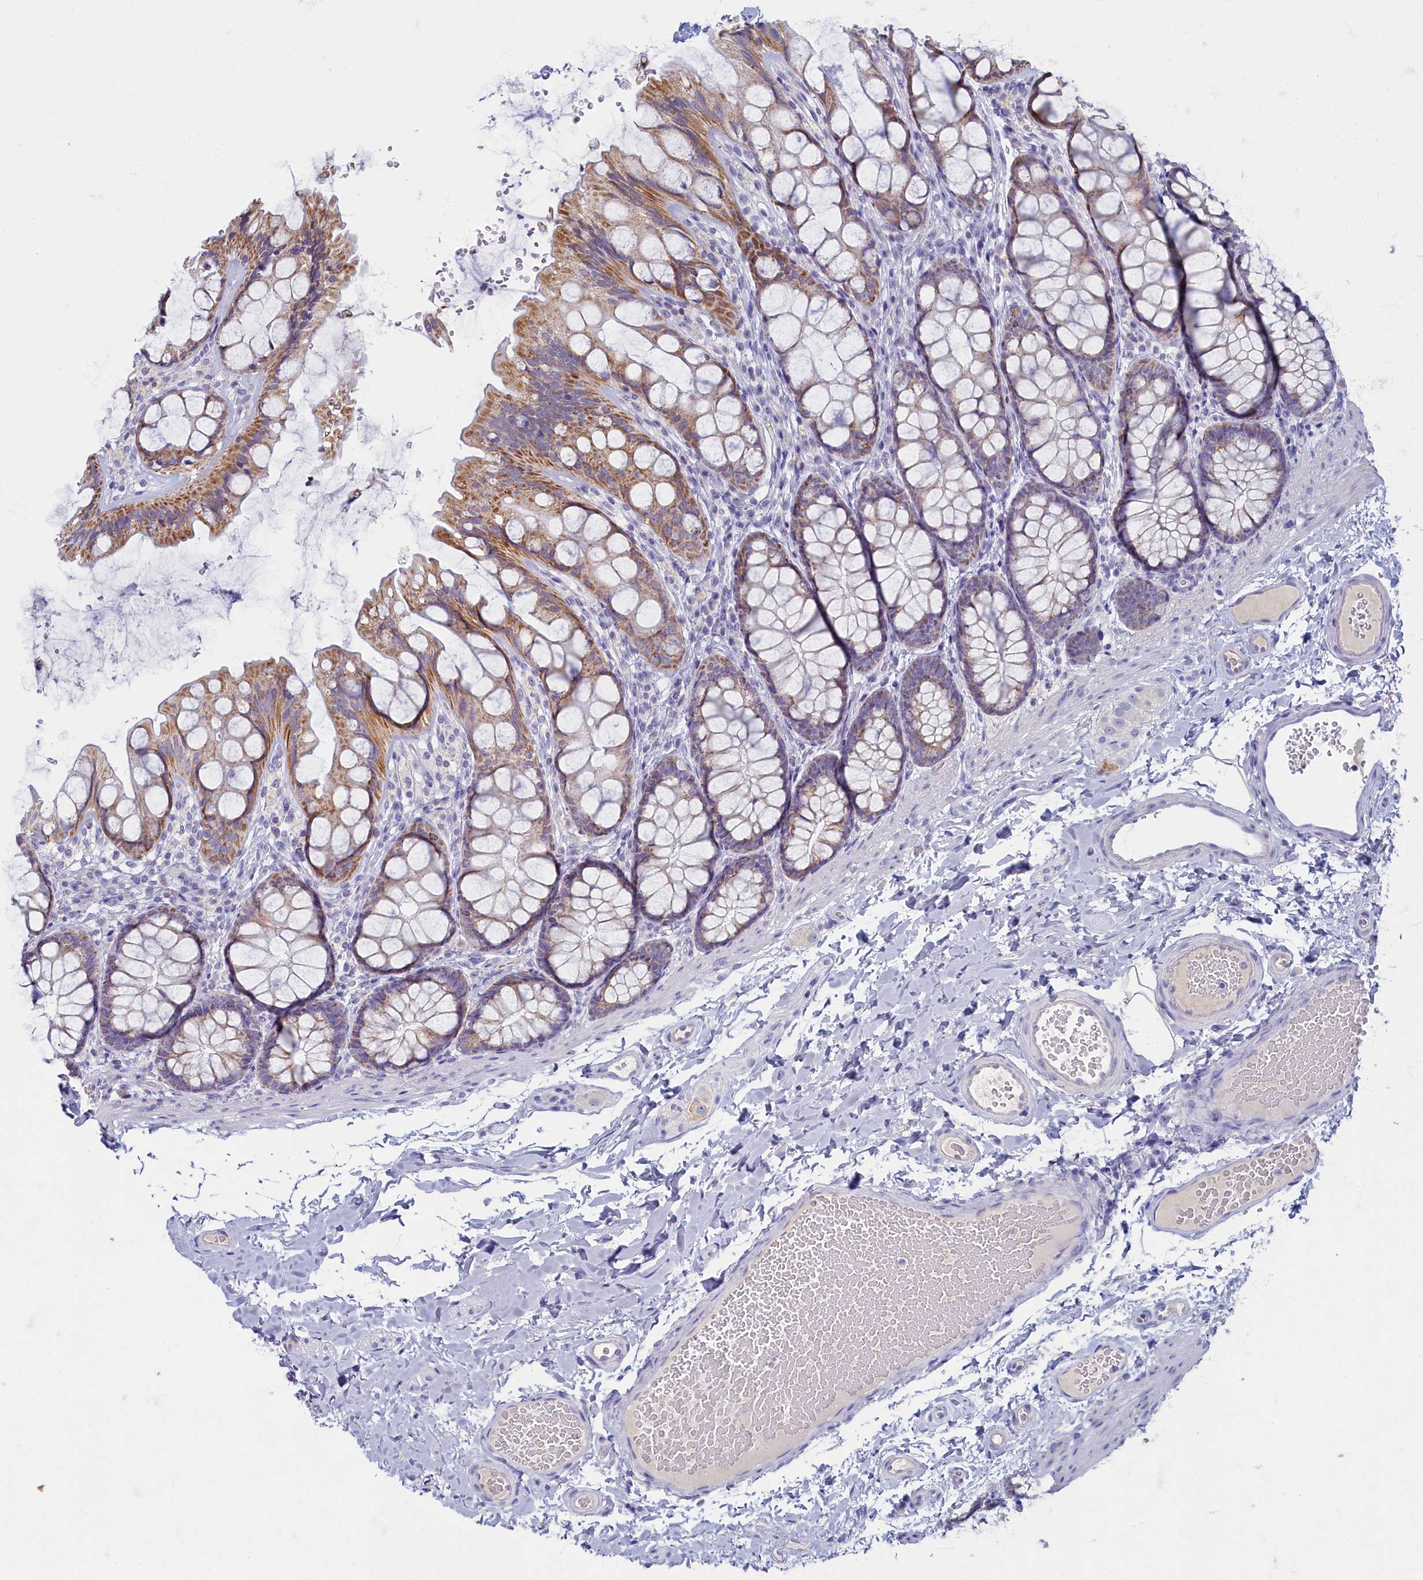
{"staining": {"intensity": "negative", "quantity": "none", "location": "none"}, "tissue": "colon", "cell_type": "Endothelial cells", "image_type": "normal", "snomed": [{"axis": "morphology", "description": "Normal tissue, NOS"}, {"axis": "topography", "description": "Colon"}], "caption": "DAB immunohistochemical staining of normal colon demonstrates no significant staining in endothelial cells.", "gene": "OCIAD2", "patient": {"sex": "male", "age": 47}}